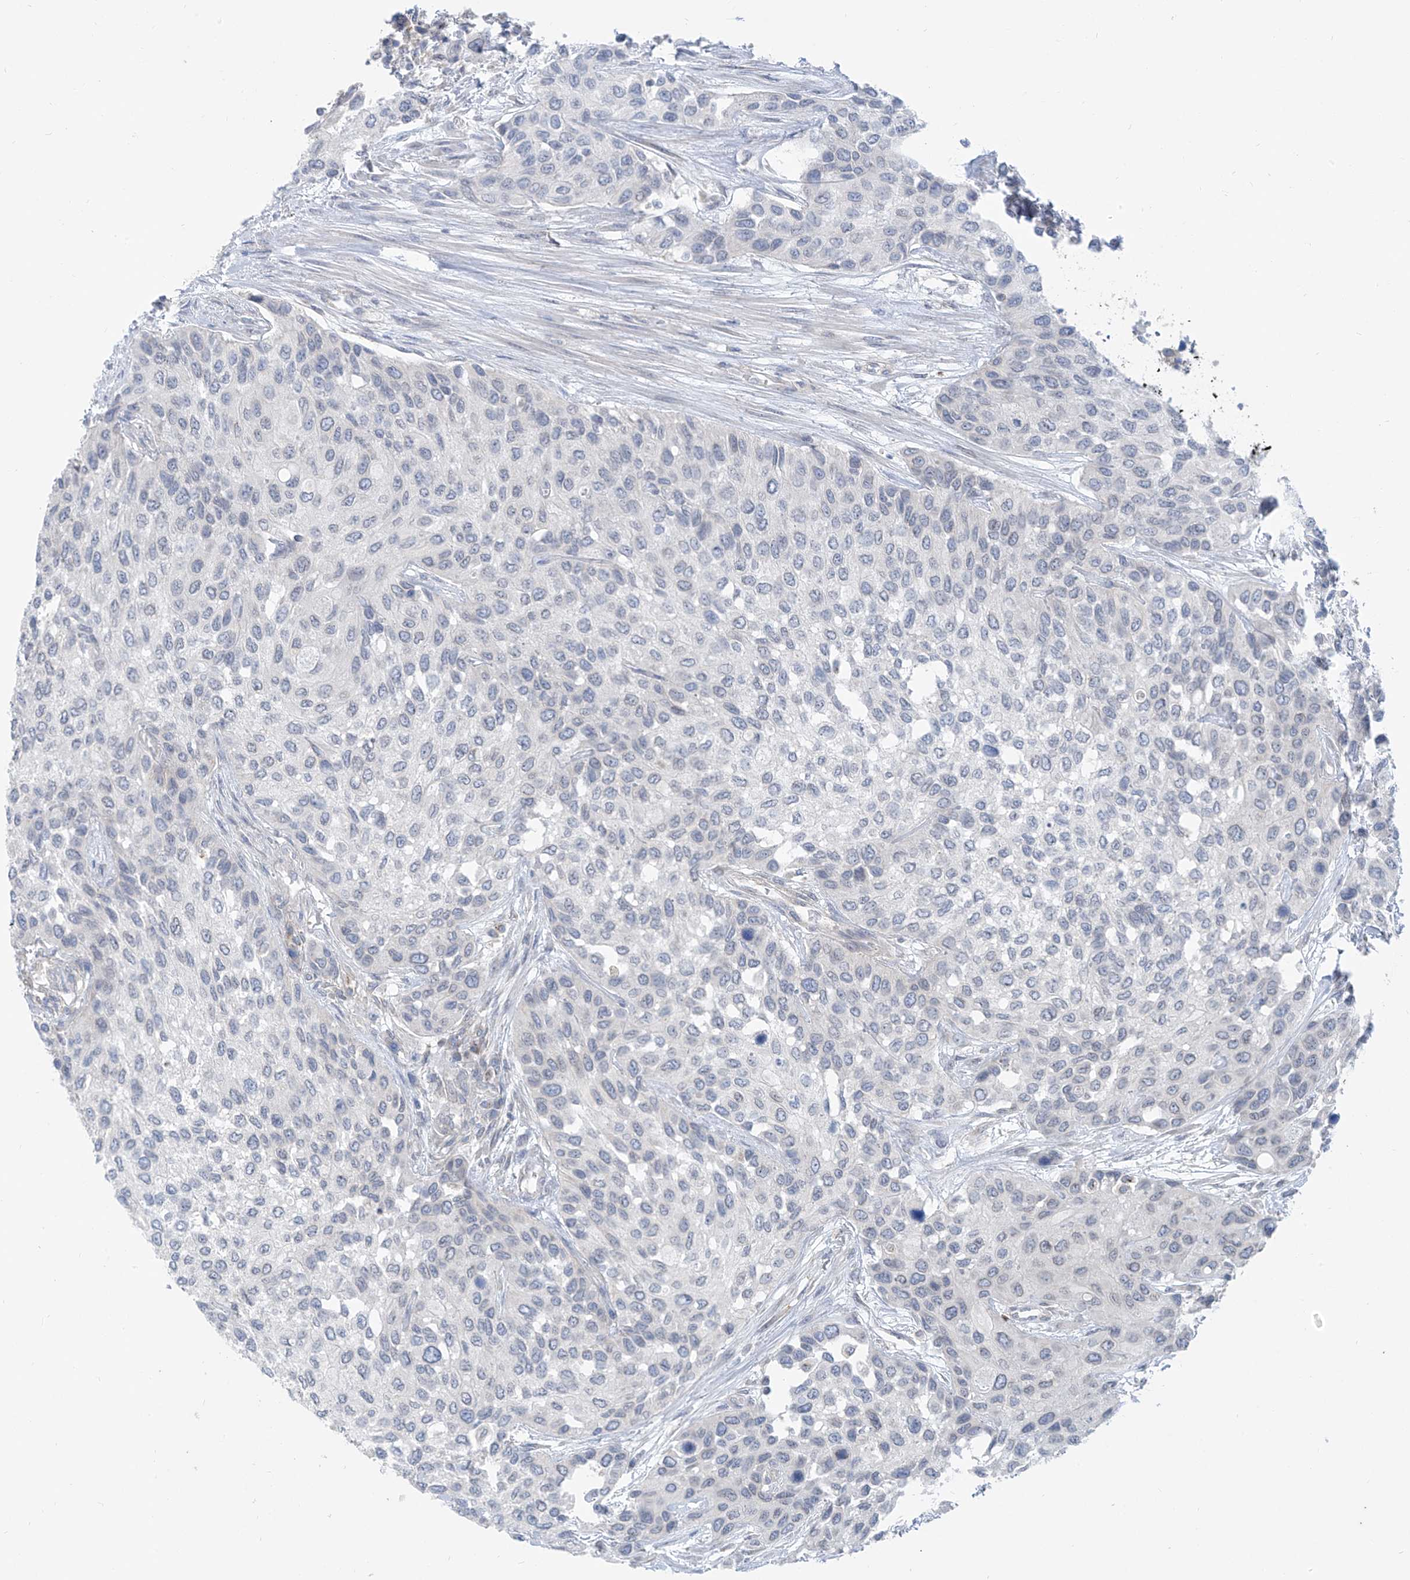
{"staining": {"intensity": "negative", "quantity": "none", "location": "none"}, "tissue": "urothelial cancer", "cell_type": "Tumor cells", "image_type": "cancer", "snomed": [{"axis": "morphology", "description": "Normal tissue, NOS"}, {"axis": "morphology", "description": "Urothelial carcinoma, High grade"}, {"axis": "topography", "description": "Vascular tissue"}, {"axis": "topography", "description": "Urinary bladder"}], "caption": "Urothelial cancer was stained to show a protein in brown. There is no significant staining in tumor cells.", "gene": "KRTAP25-1", "patient": {"sex": "female", "age": 56}}